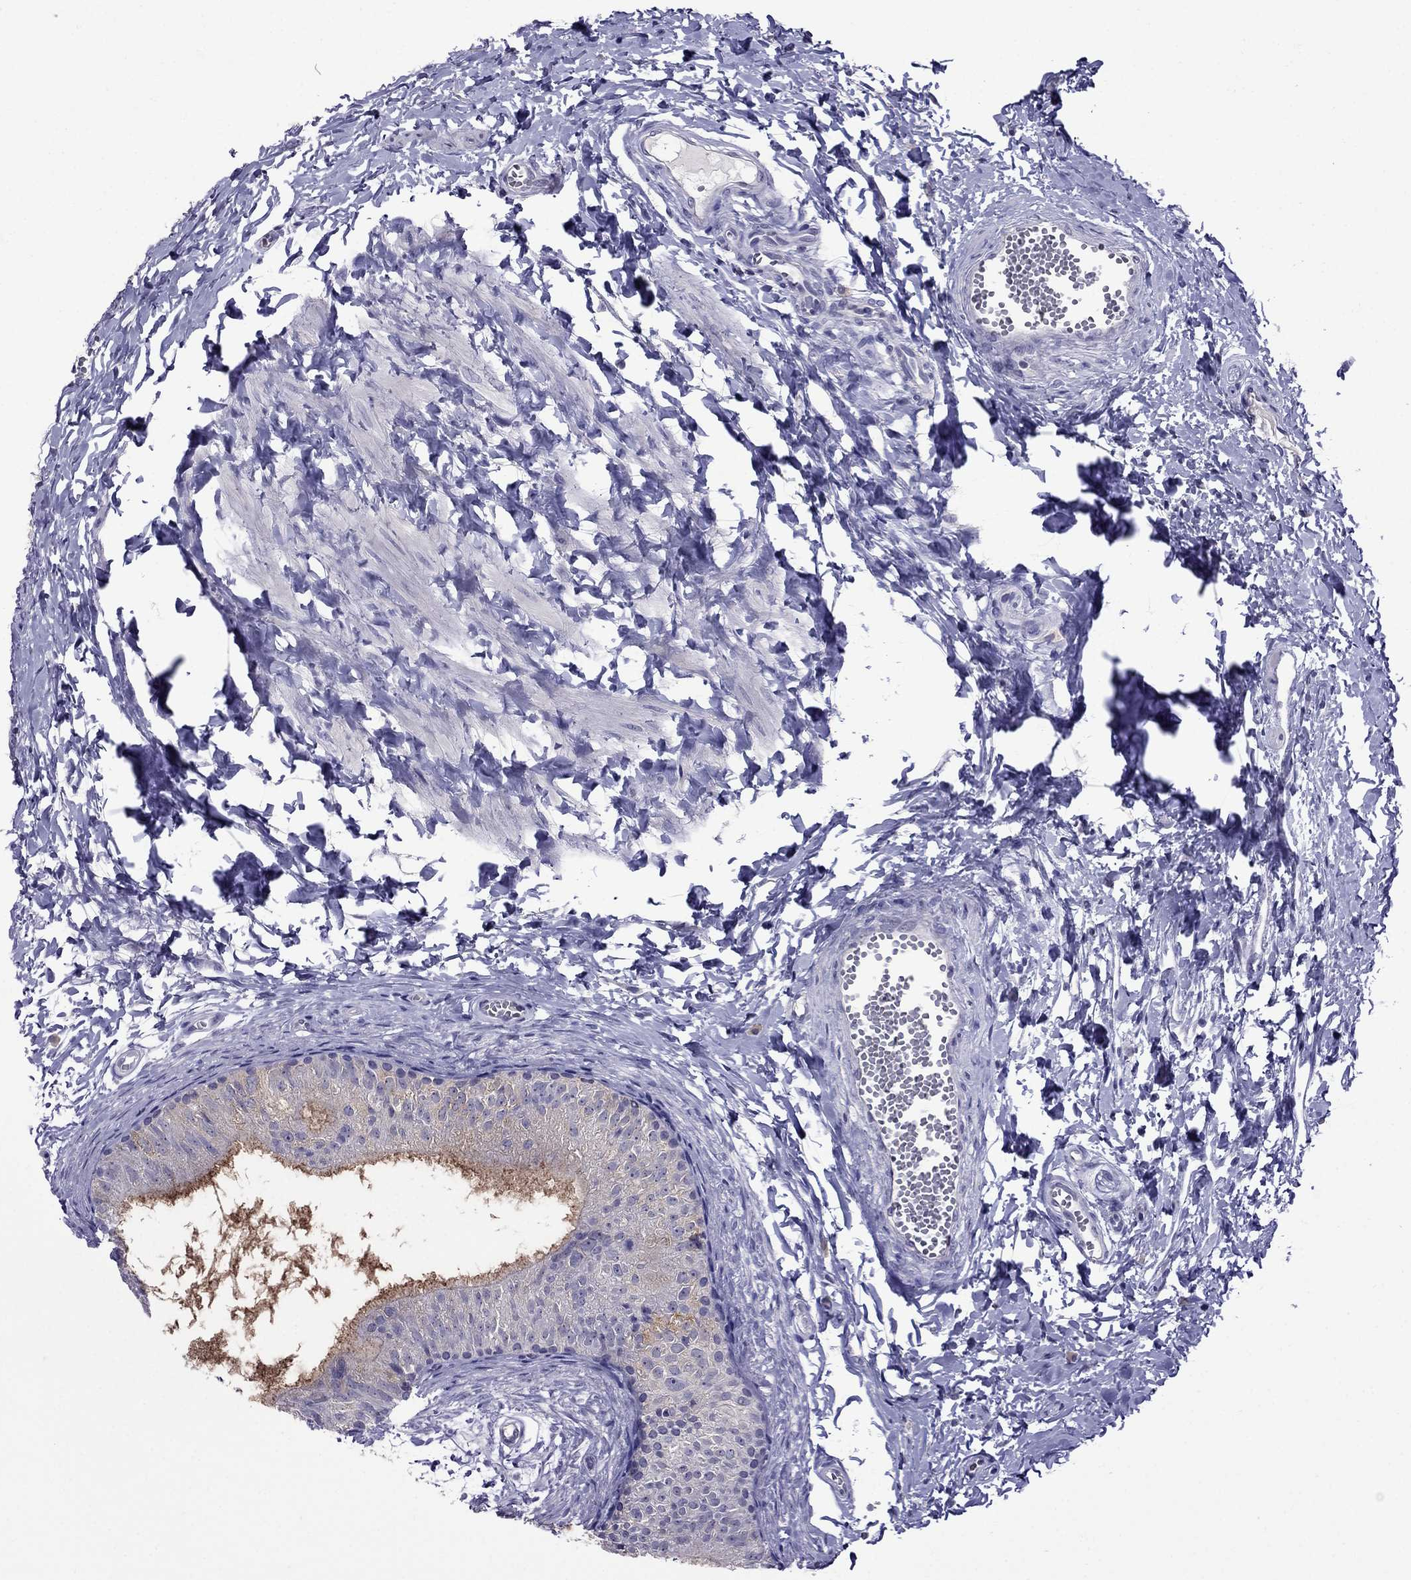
{"staining": {"intensity": "moderate", "quantity": "<25%", "location": "cytoplasmic/membranous"}, "tissue": "epididymis", "cell_type": "Glandular cells", "image_type": "normal", "snomed": [{"axis": "morphology", "description": "Normal tissue, NOS"}, {"axis": "topography", "description": "Epididymis"}], "caption": "IHC of normal epididymis demonstrates low levels of moderate cytoplasmic/membranous positivity in about <25% of glandular cells.", "gene": "OLFM4", "patient": {"sex": "male", "age": 22}}